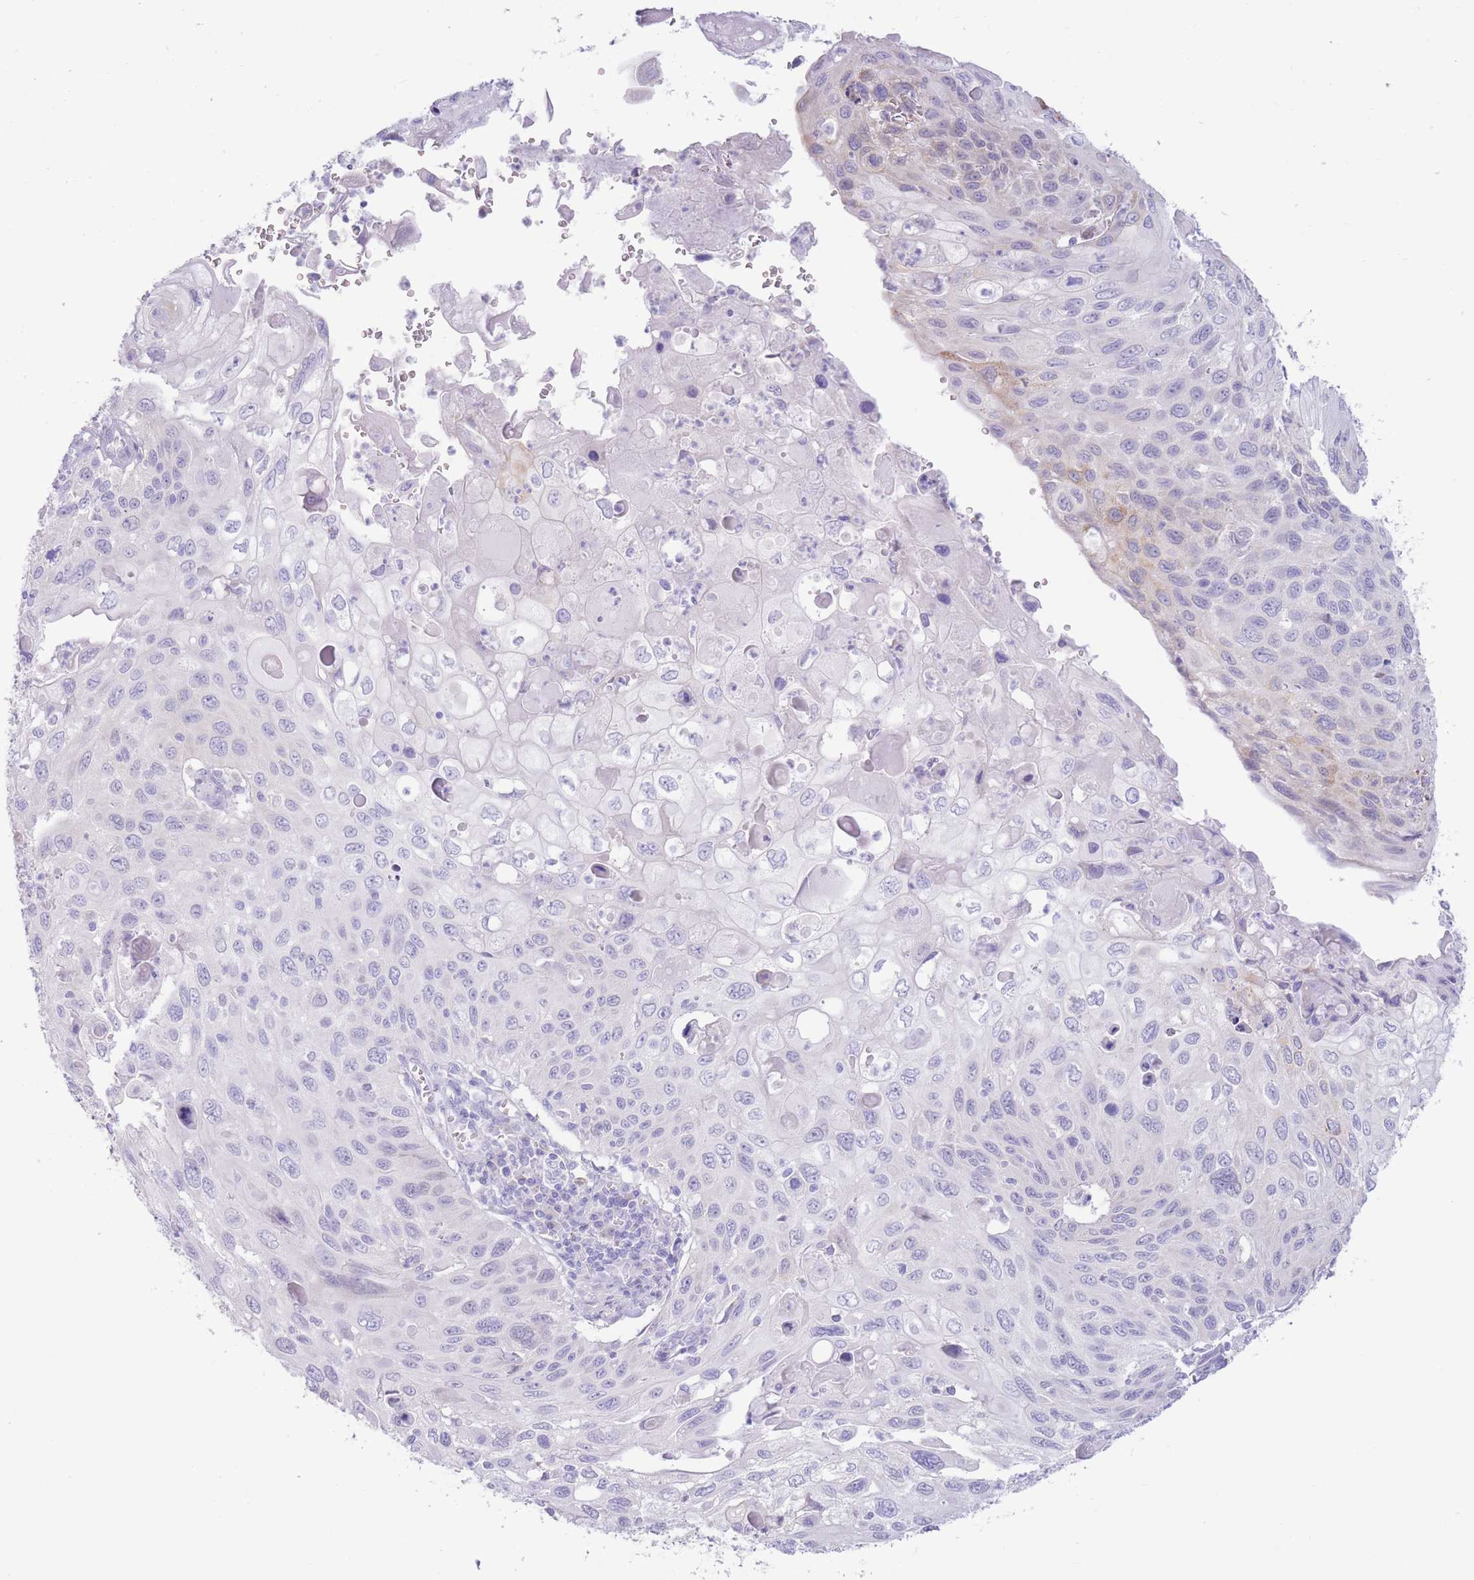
{"staining": {"intensity": "negative", "quantity": "none", "location": "none"}, "tissue": "cervical cancer", "cell_type": "Tumor cells", "image_type": "cancer", "snomed": [{"axis": "morphology", "description": "Squamous cell carcinoma, NOS"}, {"axis": "topography", "description": "Cervix"}], "caption": "High magnification brightfield microscopy of squamous cell carcinoma (cervical) stained with DAB (3,3'-diaminobenzidine) (brown) and counterstained with hematoxylin (blue): tumor cells show no significant positivity.", "gene": "FAH", "patient": {"sex": "female", "age": 70}}